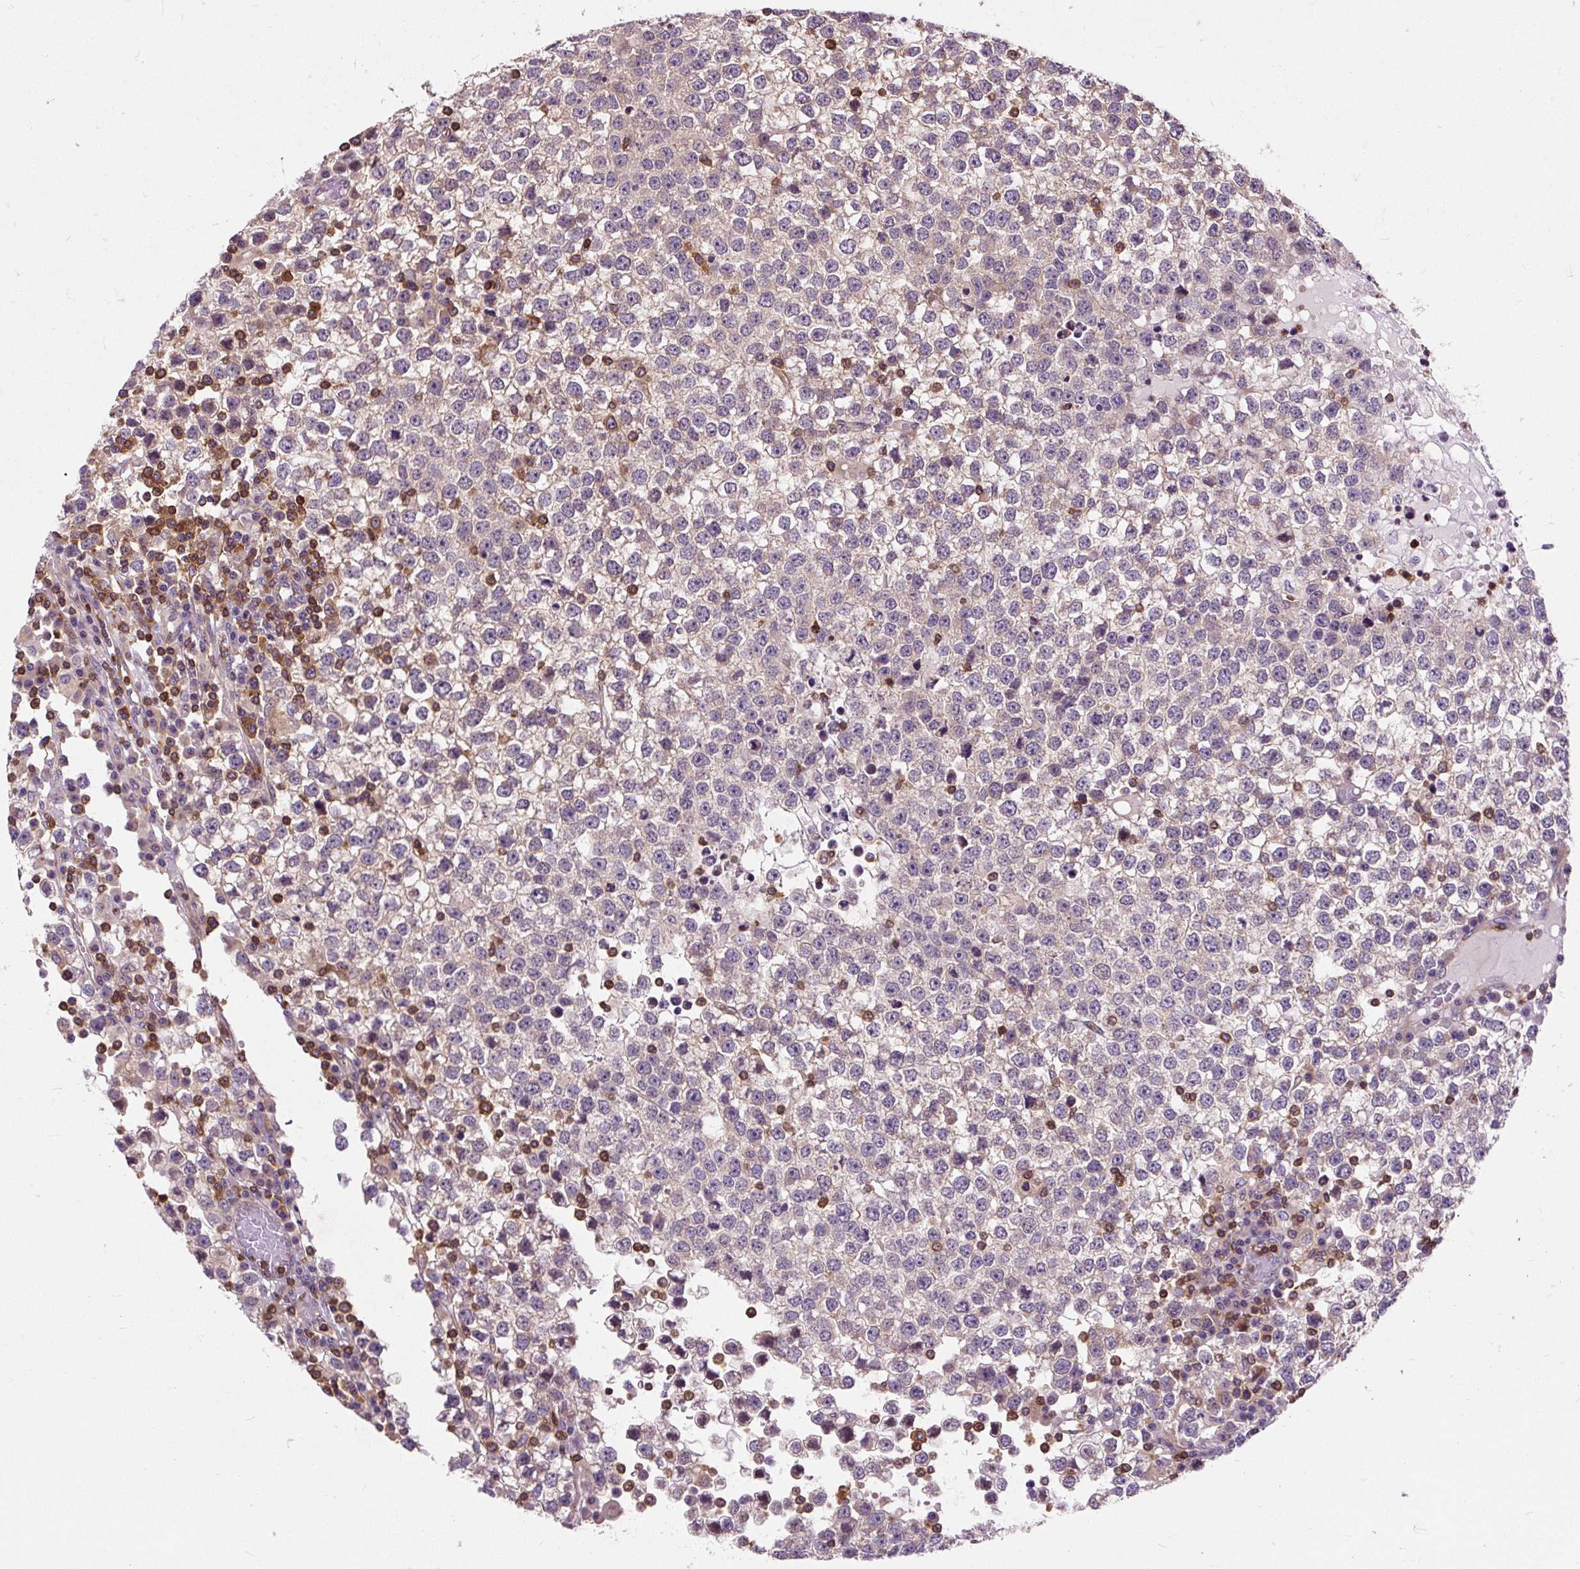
{"staining": {"intensity": "weak", "quantity": "<25%", "location": "cytoplasmic/membranous"}, "tissue": "testis cancer", "cell_type": "Tumor cells", "image_type": "cancer", "snomed": [{"axis": "morphology", "description": "Seminoma, NOS"}, {"axis": "topography", "description": "Testis"}], "caption": "Immunohistochemical staining of human testis cancer (seminoma) reveals no significant staining in tumor cells. Nuclei are stained in blue.", "gene": "CISD3", "patient": {"sex": "male", "age": 65}}